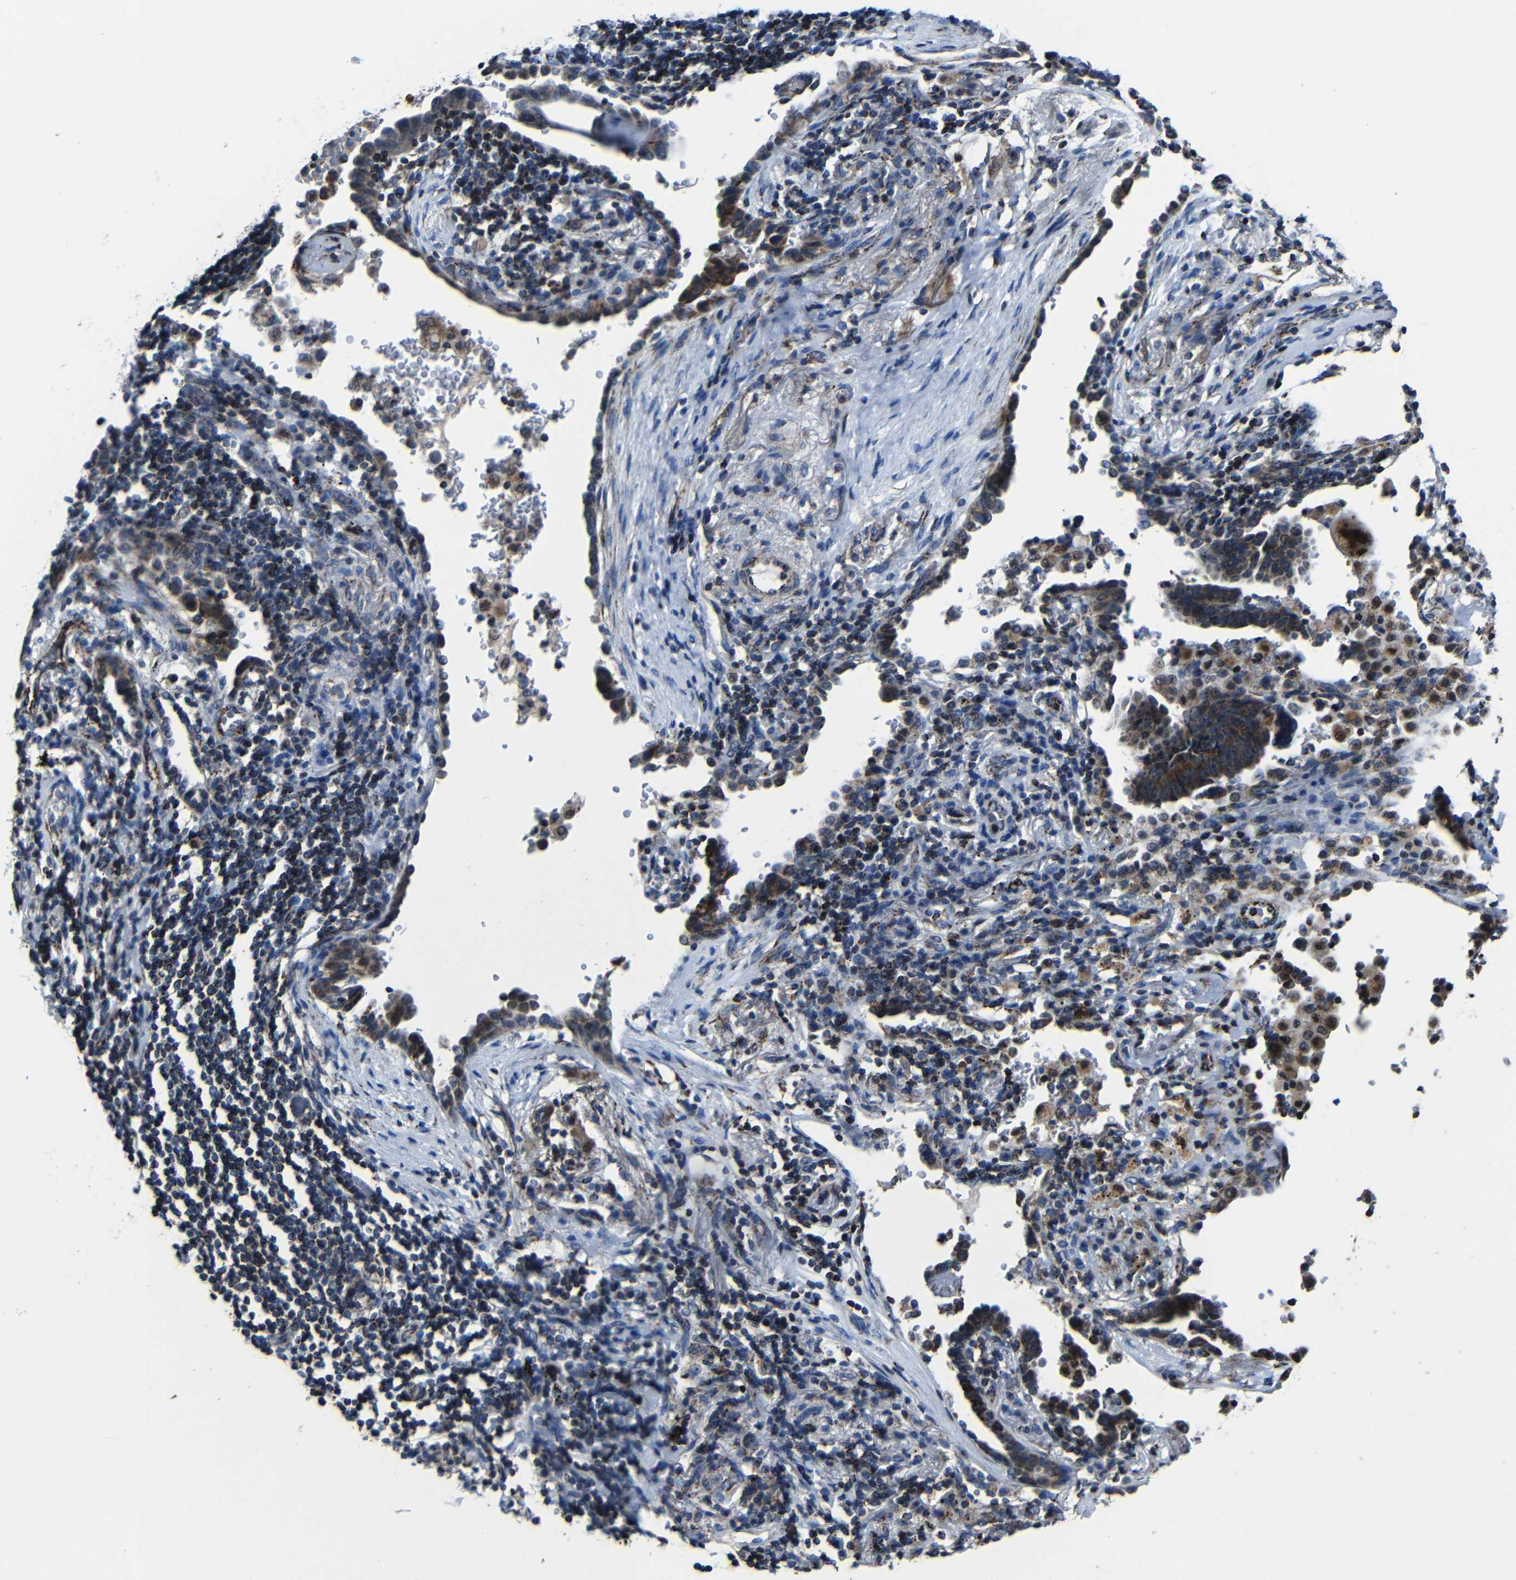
{"staining": {"intensity": "weak", "quantity": ">75%", "location": "cytoplasmic/membranous"}, "tissue": "lung cancer", "cell_type": "Tumor cells", "image_type": "cancer", "snomed": [{"axis": "morphology", "description": "Adenocarcinoma, NOS"}, {"axis": "topography", "description": "Lung"}], "caption": "Immunohistochemical staining of lung cancer demonstrates low levels of weak cytoplasmic/membranous expression in about >75% of tumor cells.", "gene": "CA5B", "patient": {"sex": "female", "age": 64}}